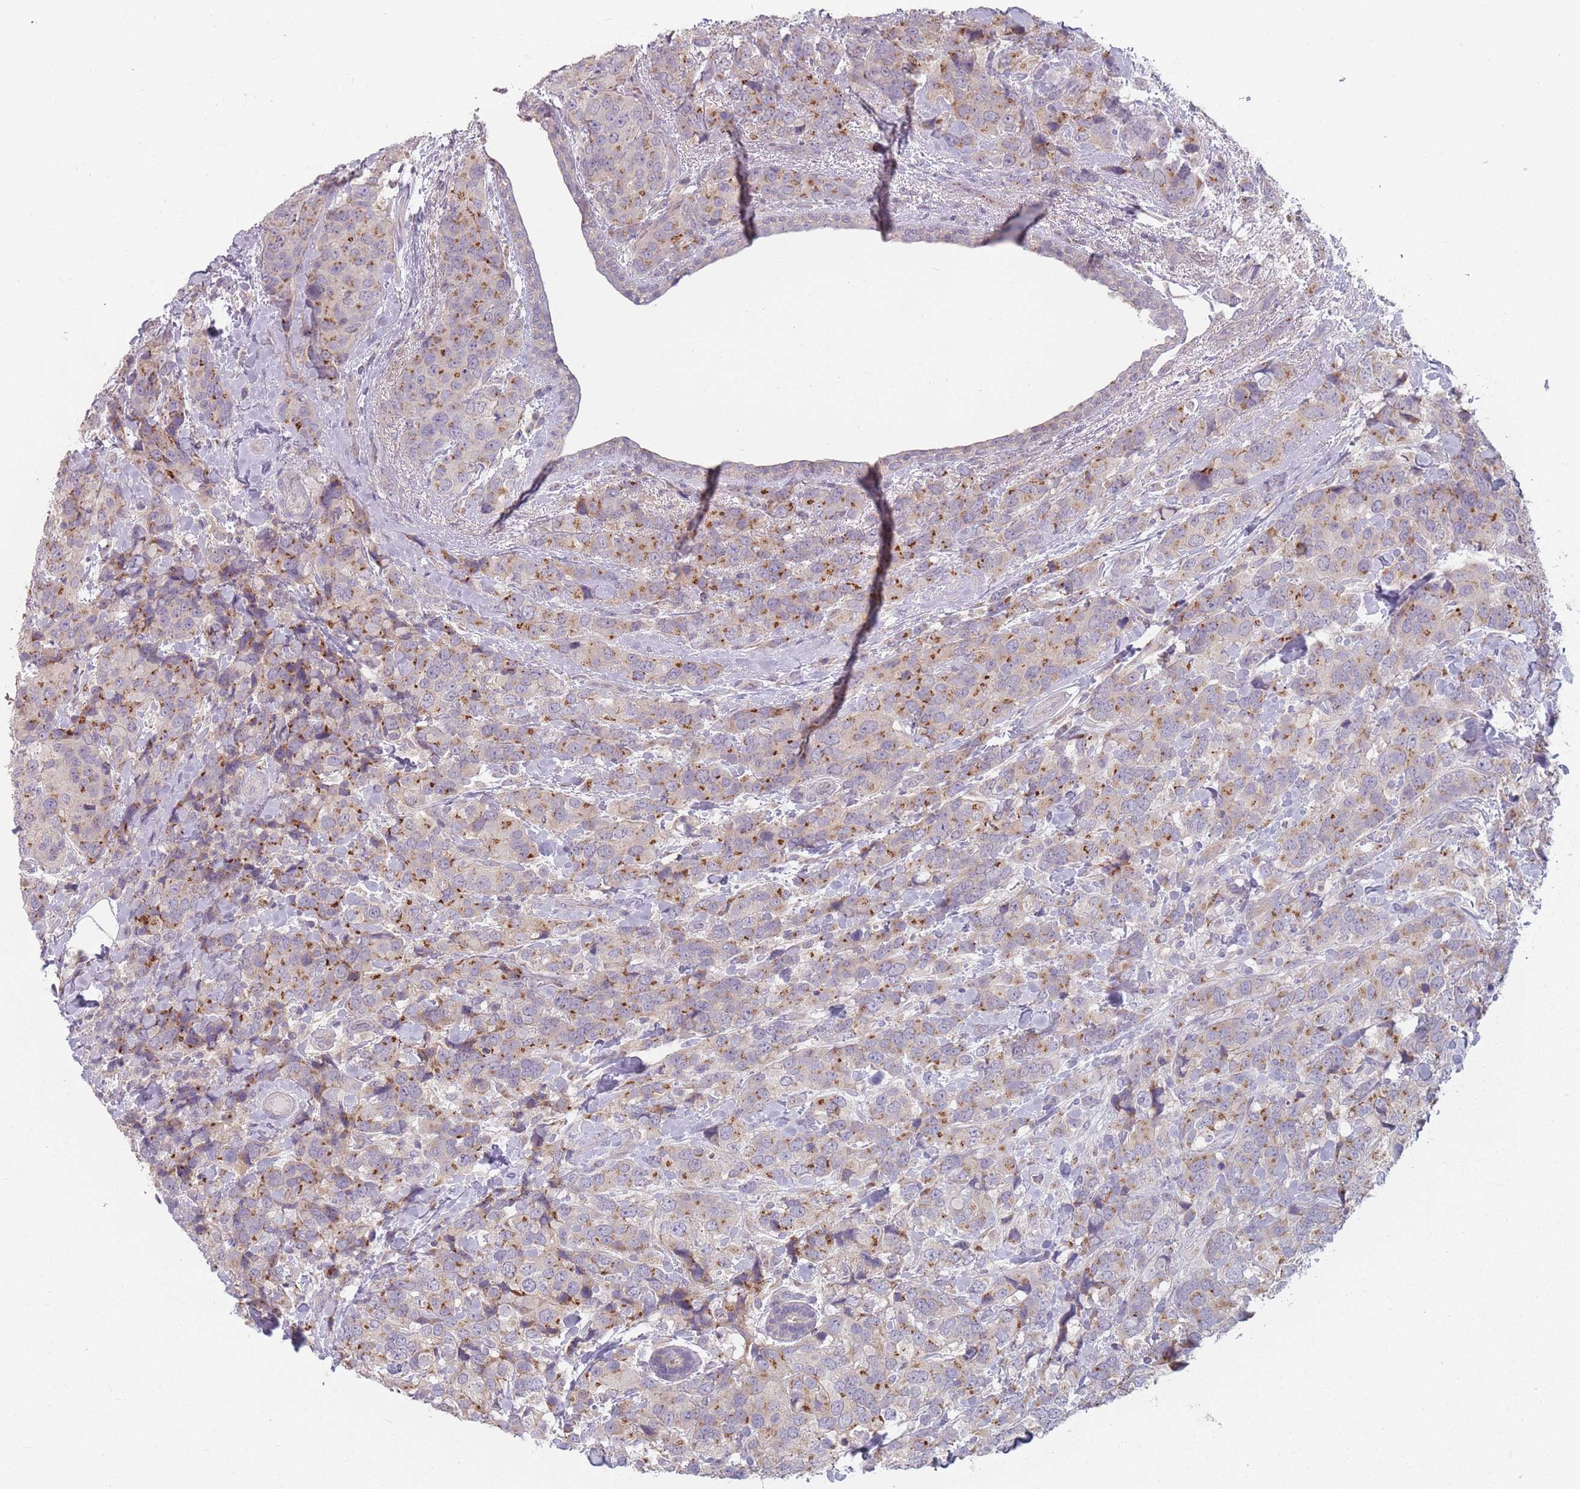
{"staining": {"intensity": "moderate", "quantity": "25%-75%", "location": "cytoplasmic/membranous"}, "tissue": "breast cancer", "cell_type": "Tumor cells", "image_type": "cancer", "snomed": [{"axis": "morphology", "description": "Lobular carcinoma"}, {"axis": "topography", "description": "Breast"}], "caption": "Immunohistochemical staining of breast cancer (lobular carcinoma) demonstrates medium levels of moderate cytoplasmic/membranous positivity in approximately 25%-75% of tumor cells. (DAB = brown stain, brightfield microscopy at high magnification).", "gene": "AKAIN1", "patient": {"sex": "female", "age": 59}}